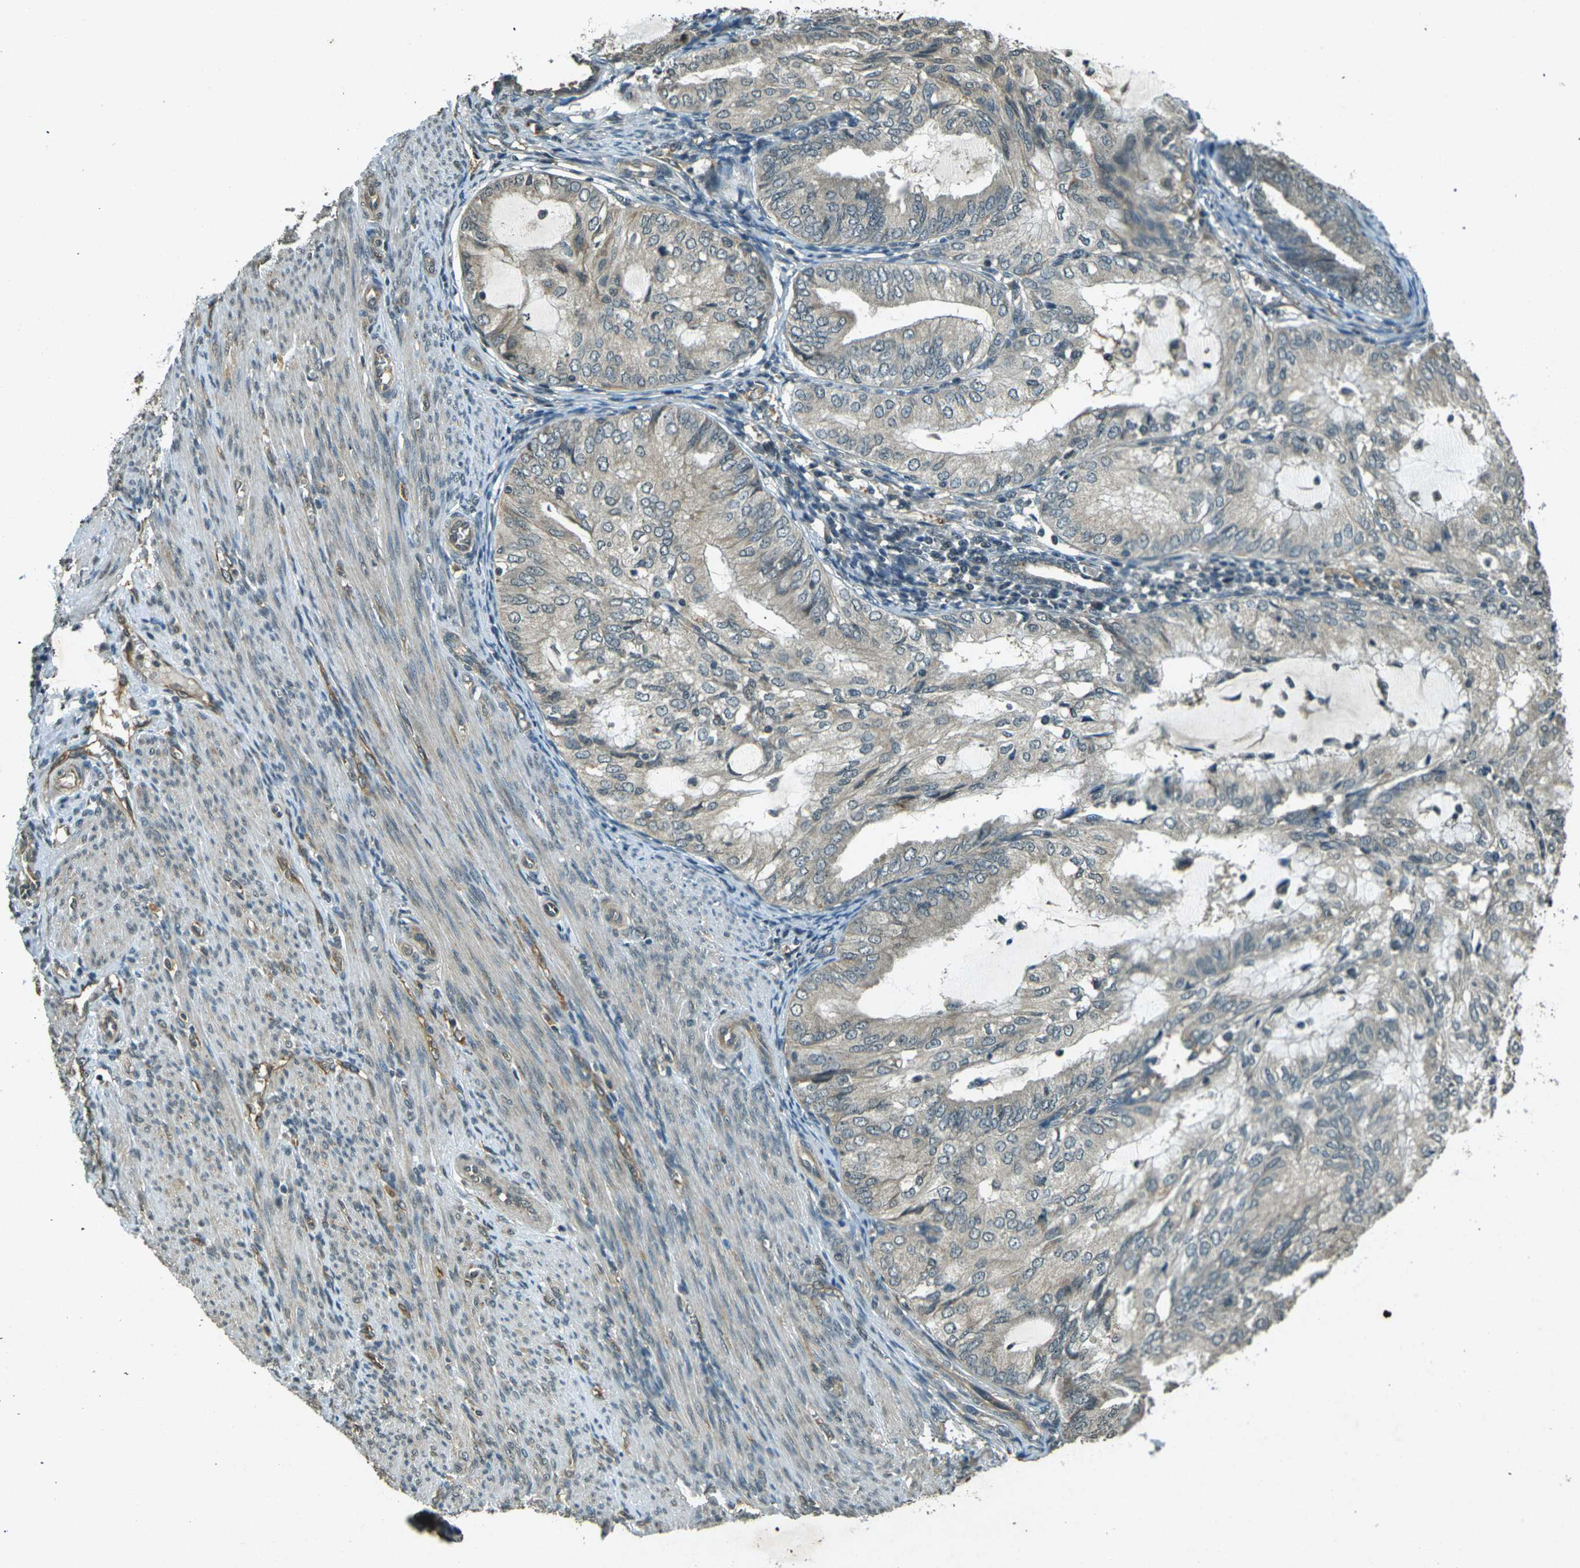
{"staining": {"intensity": "weak", "quantity": ">75%", "location": "cytoplasmic/membranous"}, "tissue": "endometrial cancer", "cell_type": "Tumor cells", "image_type": "cancer", "snomed": [{"axis": "morphology", "description": "Adenocarcinoma, NOS"}, {"axis": "topography", "description": "Endometrium"}], "caption": "The histopathology image shows a brown stain indicating the presence of a protein in the cytoplasmic/membranous of tumor cells in endometrial cancer. Using DAB (3,3'-diaminobenzidine) (brown) and hematoxylin (blue) stains, captured at high magnification using brightfield microscopy.", "gene": "PDE2A", "patient": {"sex": "female", "age": 81}}